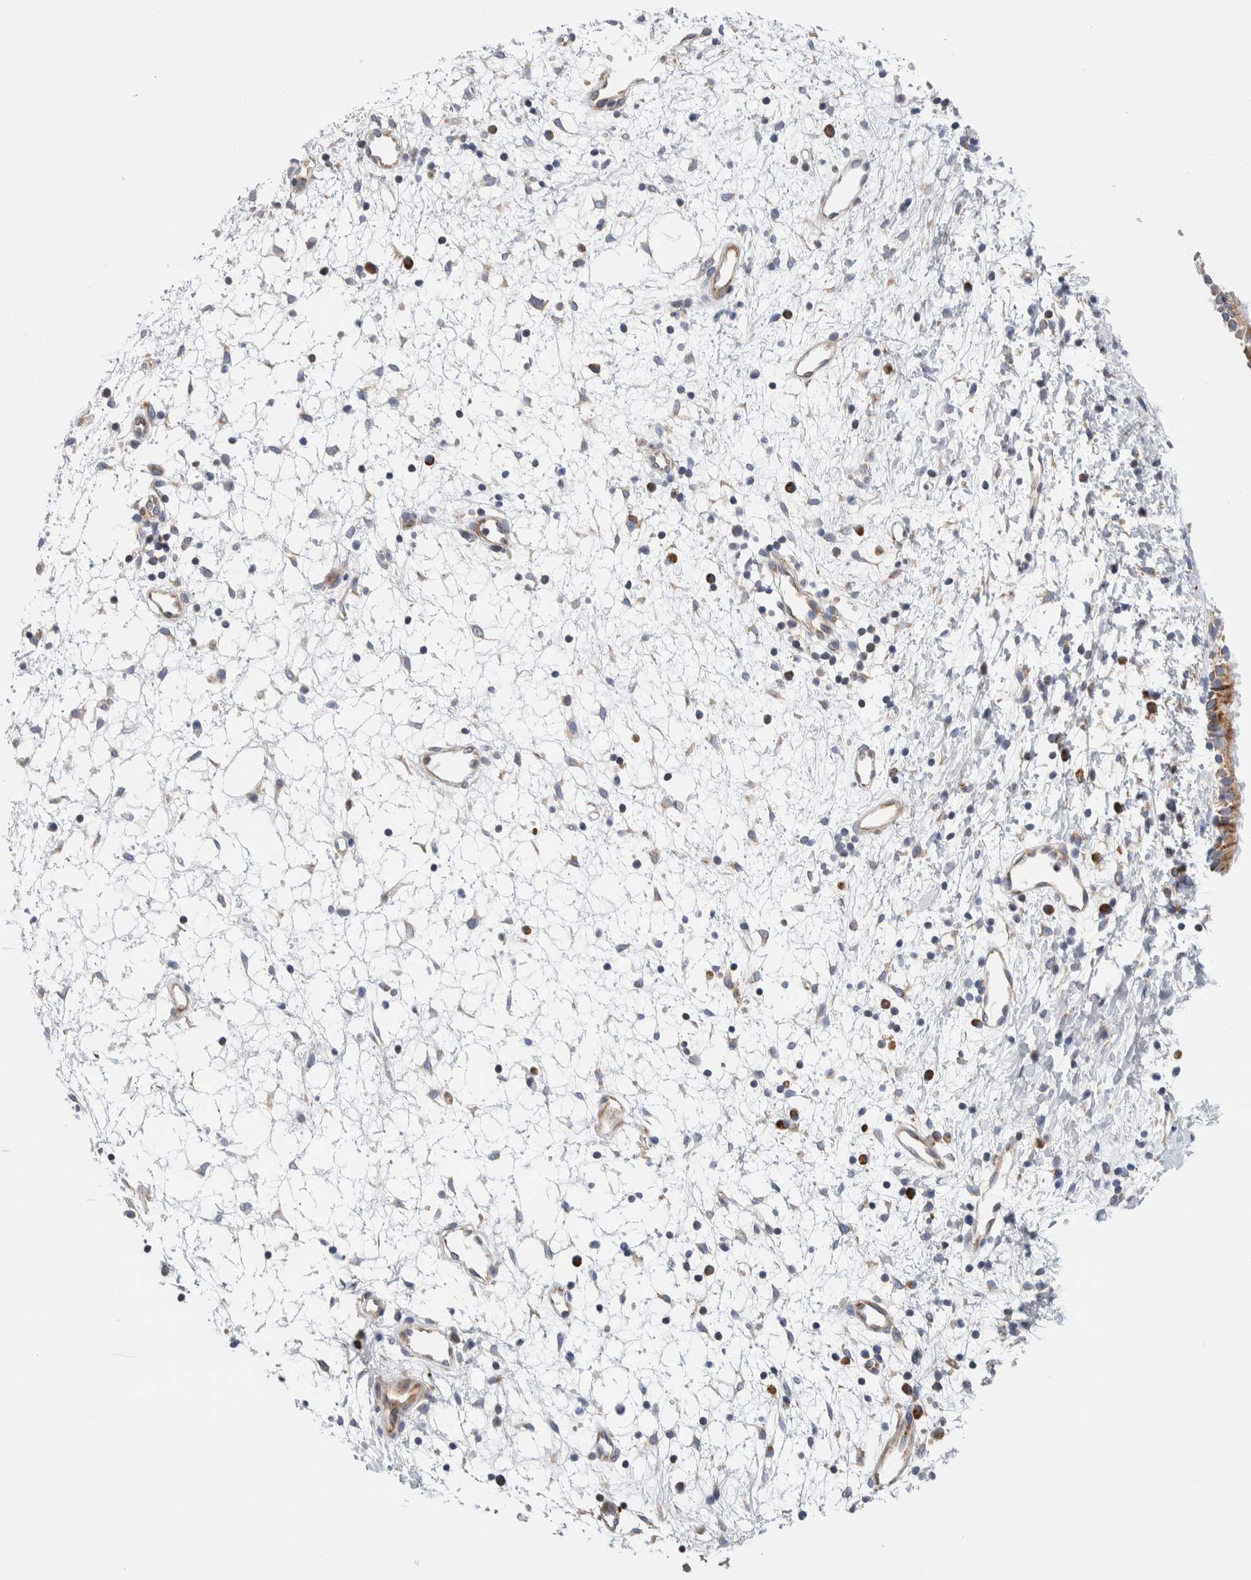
{"staining": {"intensity": "moderate", "quantity": ">75%", "location": "cytoplasmic/membranous"}, "tissue": "nasopharynx", "cell_type": "Respiratory epithelial cells", "image_type": "normal", "snomed": [{"axis": "morphology", "description": "Normal tissue, NOS"}, {"axis": "topography", "description": "Nasopharynx"}], "caption": "Immunohistochemistry (IHC) of normal nasopharynx reveals medium levels of moderate cytoplasmic/membranous expression in approximately >75% of respiratory epithelial cells. Using DAB (3,3'-diaminobenzidine) (brown) and hematoxylin (blue) stains, captured at high magnification using brightfield microscopy.", "gene": "RACK1", "patient": {"sex": "male", "age": 22}}